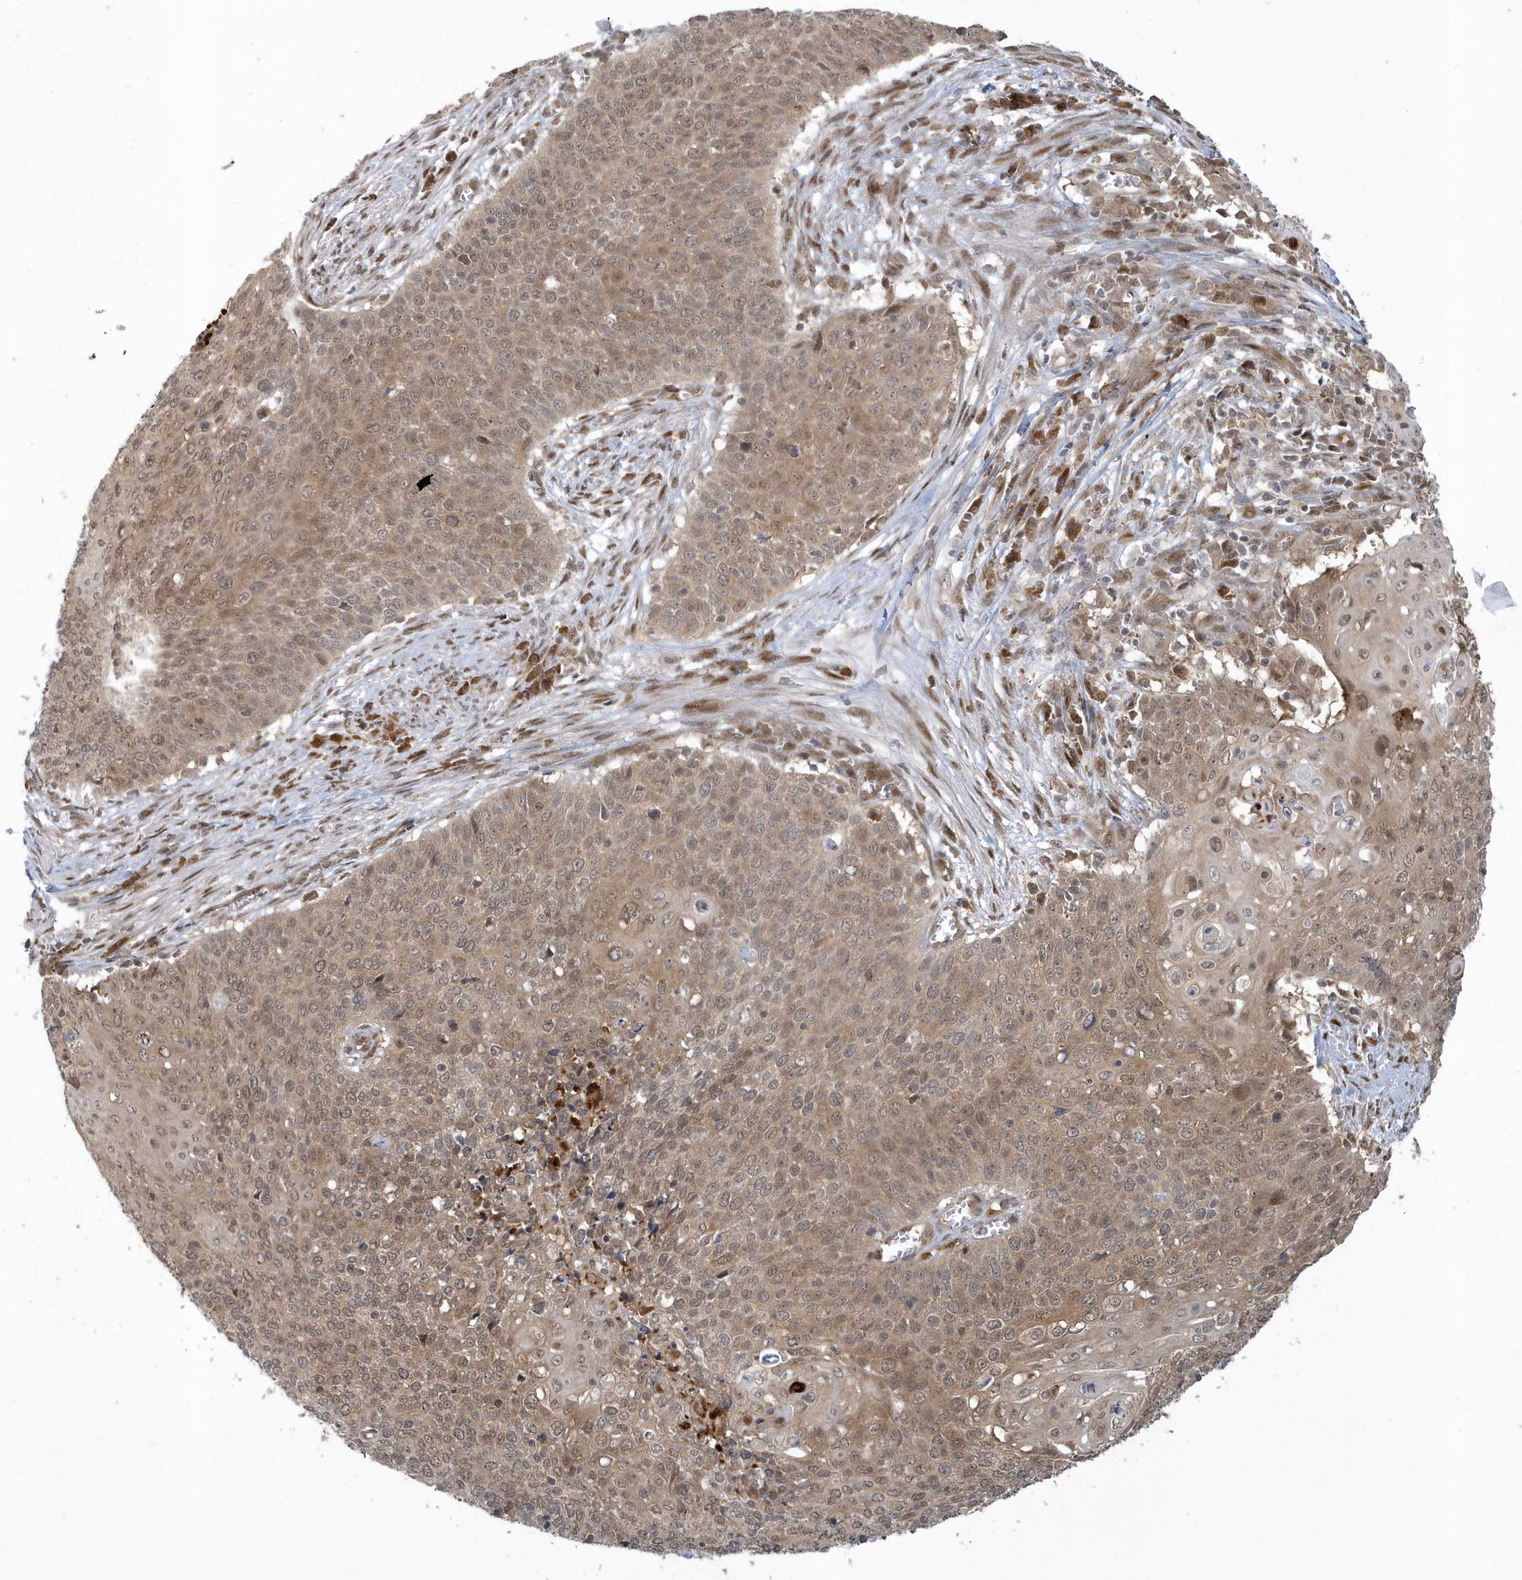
{"staining": {"intensity": "moderate", "quantity": ">75%", "location": "cytoplasmic/membranous,nuclear"}, "tissue": "cervical cancer", "cell_type": "Tumor cells", "image_type": "cancer", "snomed": [{"axis": "morphology", "description": "Squamous cell carcinoma, NOS"}, {"axis": "topography", "description": "Cervix"}], "caption": "The image shows immunohistochemical staining of squamous cell carcinoma (cervical). There is moderate cytoplasmic/membranous and nuclear positivity is appreciated in about >75% of tumor cells.", "gene": "ATG4A", "patient": {"sex": "female", "age": 39}}